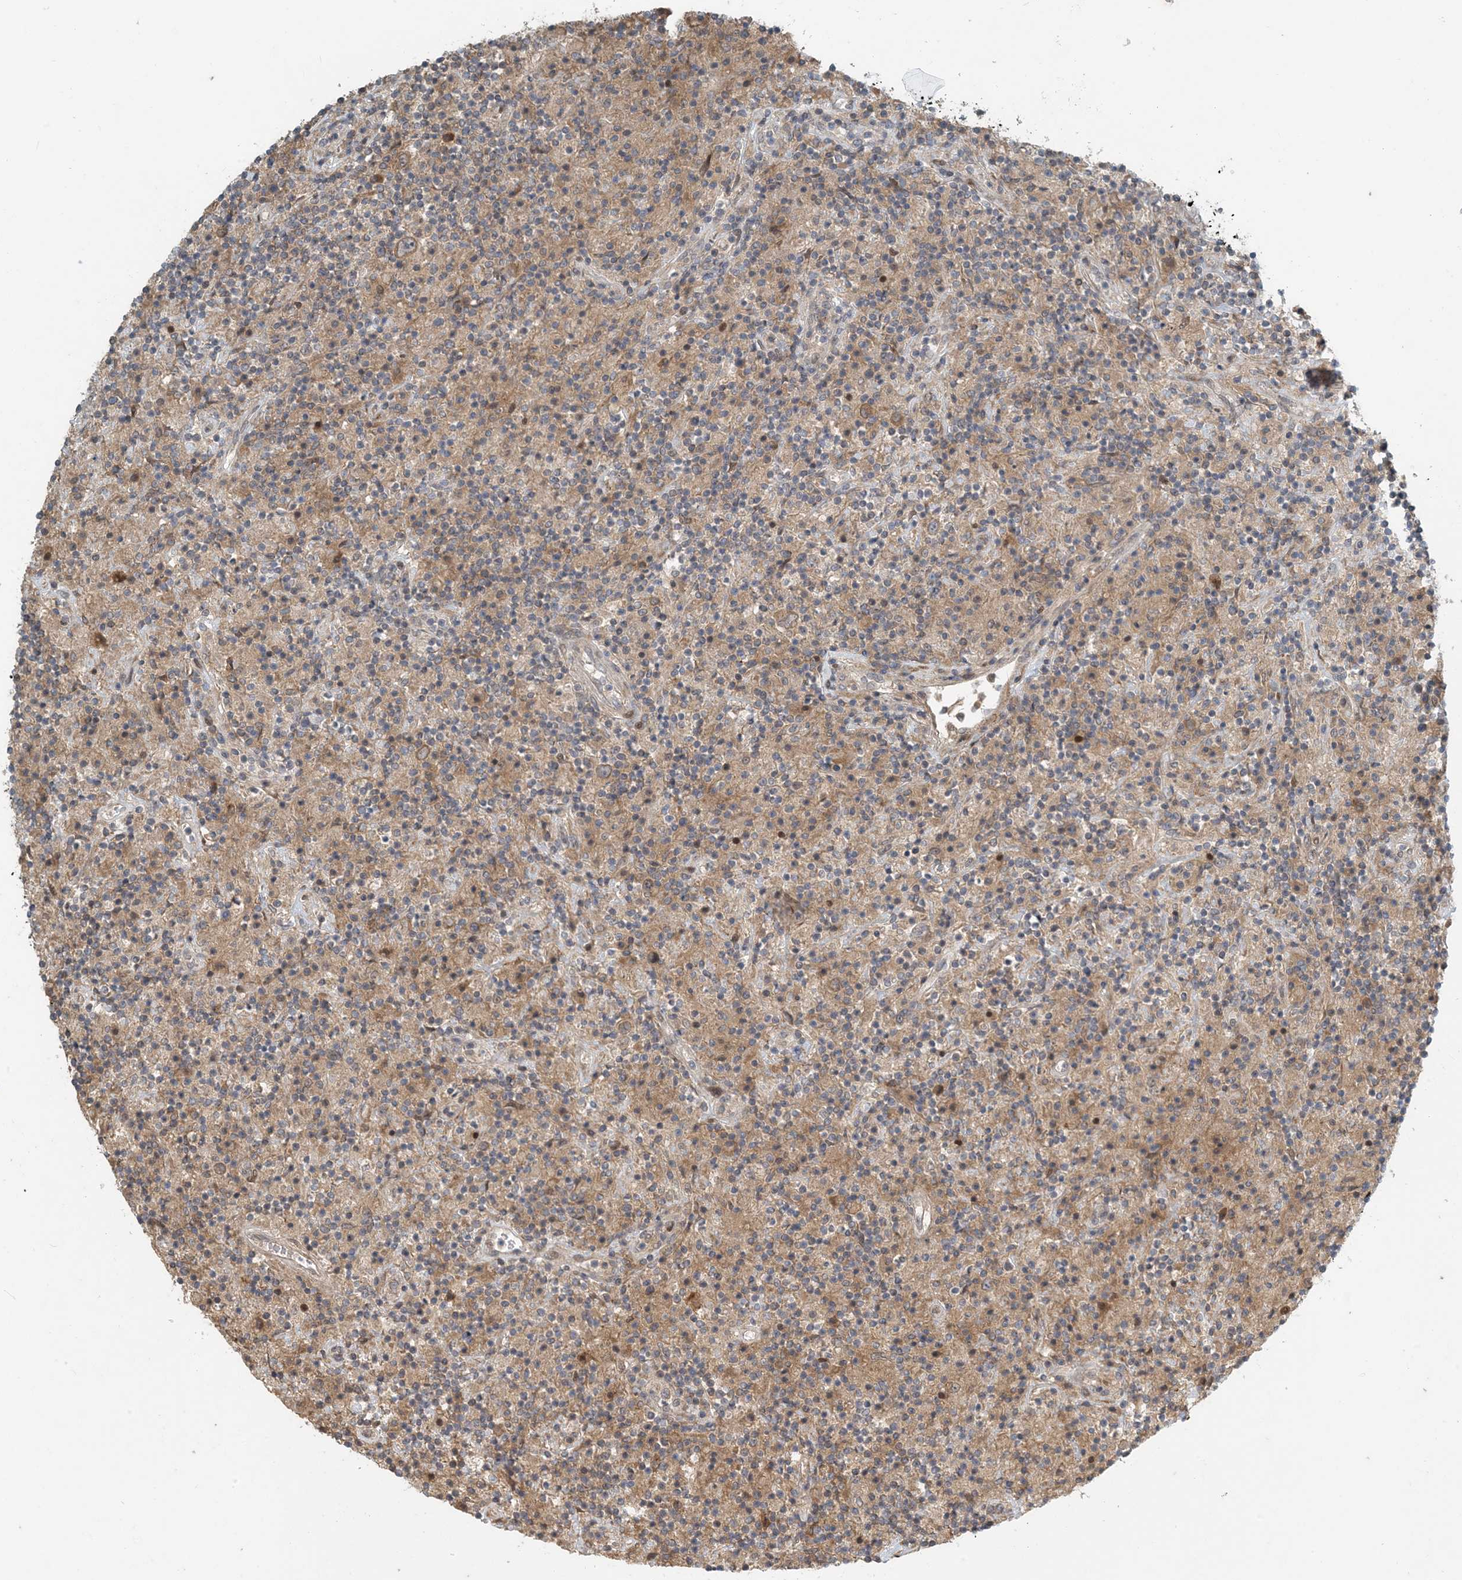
{"staining": {"intensity": "moderate", "quantity": ">75%", "location": "cytoplasmic/membranous"}, "tissue": "lymphoma", "cell_type": "Tumor cells", "image_type": "cancer", "snomed": [{"axis": "morphology", "description": "Hodgkin's disease, NOS"}, {"axis": "topography", "description": "Lymph node"}], "caption": "A micrograph of human lymphoma stained for a protein shows moderate cytoplasmic/membranous brown staining in tumor cells.", "gene": "ZBTB3", "patient": {"sex": "male", "age": 70}}